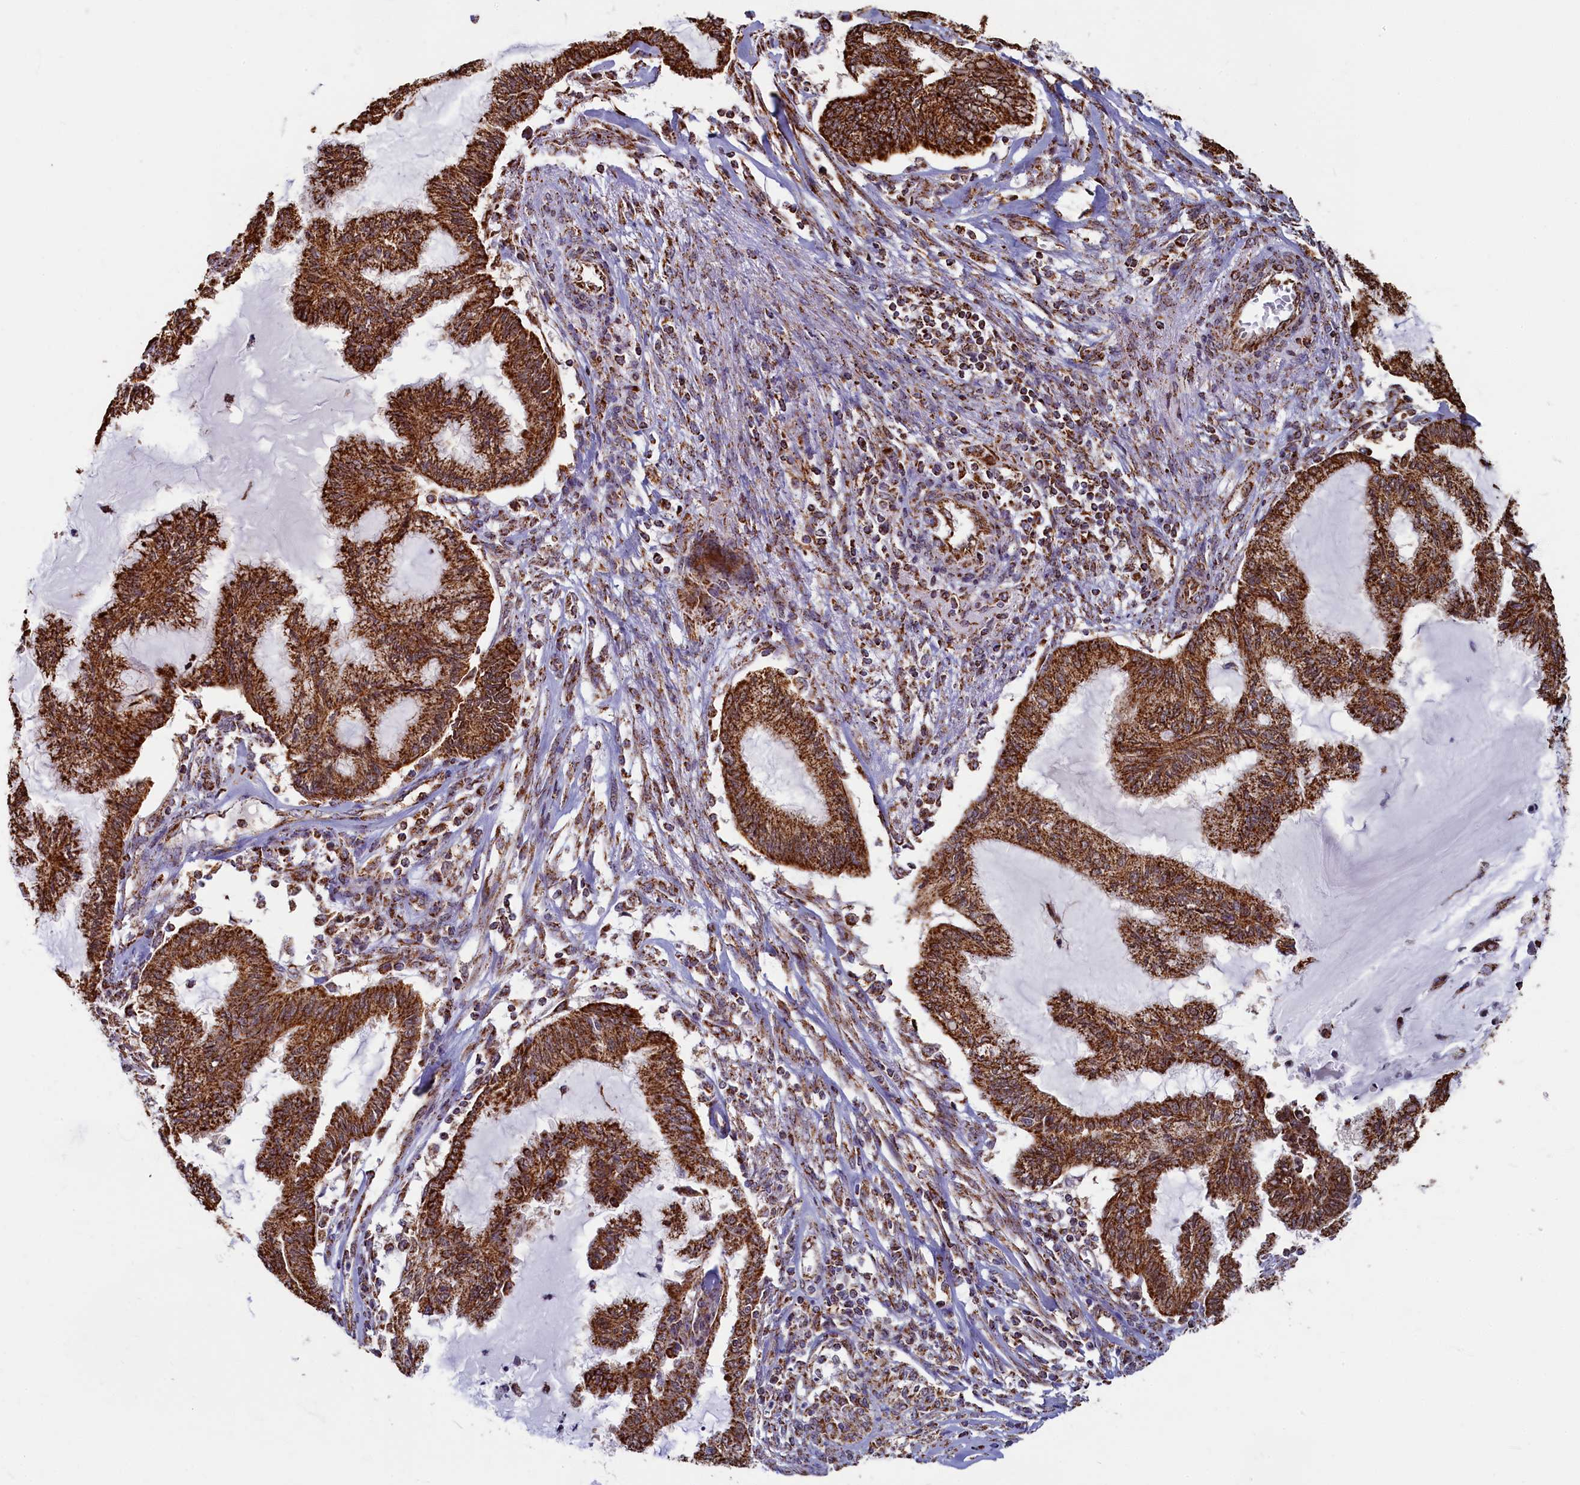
{"staining": {"intensity": "strong", "quantity": ">75%", "location": "cytoplasmic/membranous"}, "tissue": "endometrial cancer", "cell_type": "Tumor cells", "image_type": "cancer", "snomed": [{"axis": "morphology", "description": "Adenocarcinoma, NOS"}, {"axis": "topography", "description": "Endometrium"}], "caption": "Immunohistochemical staining of endometrial cancer shows high levels of strong cytoplasmic/membranous protein staining in approximately >75% of tumor cells. (DAB (3,3'-diaminobenzidine) IHC, brown staining for protein, blue staining for nuclei).", "gene": "SPR", "patient": {"sex": "female", "age": 86}}